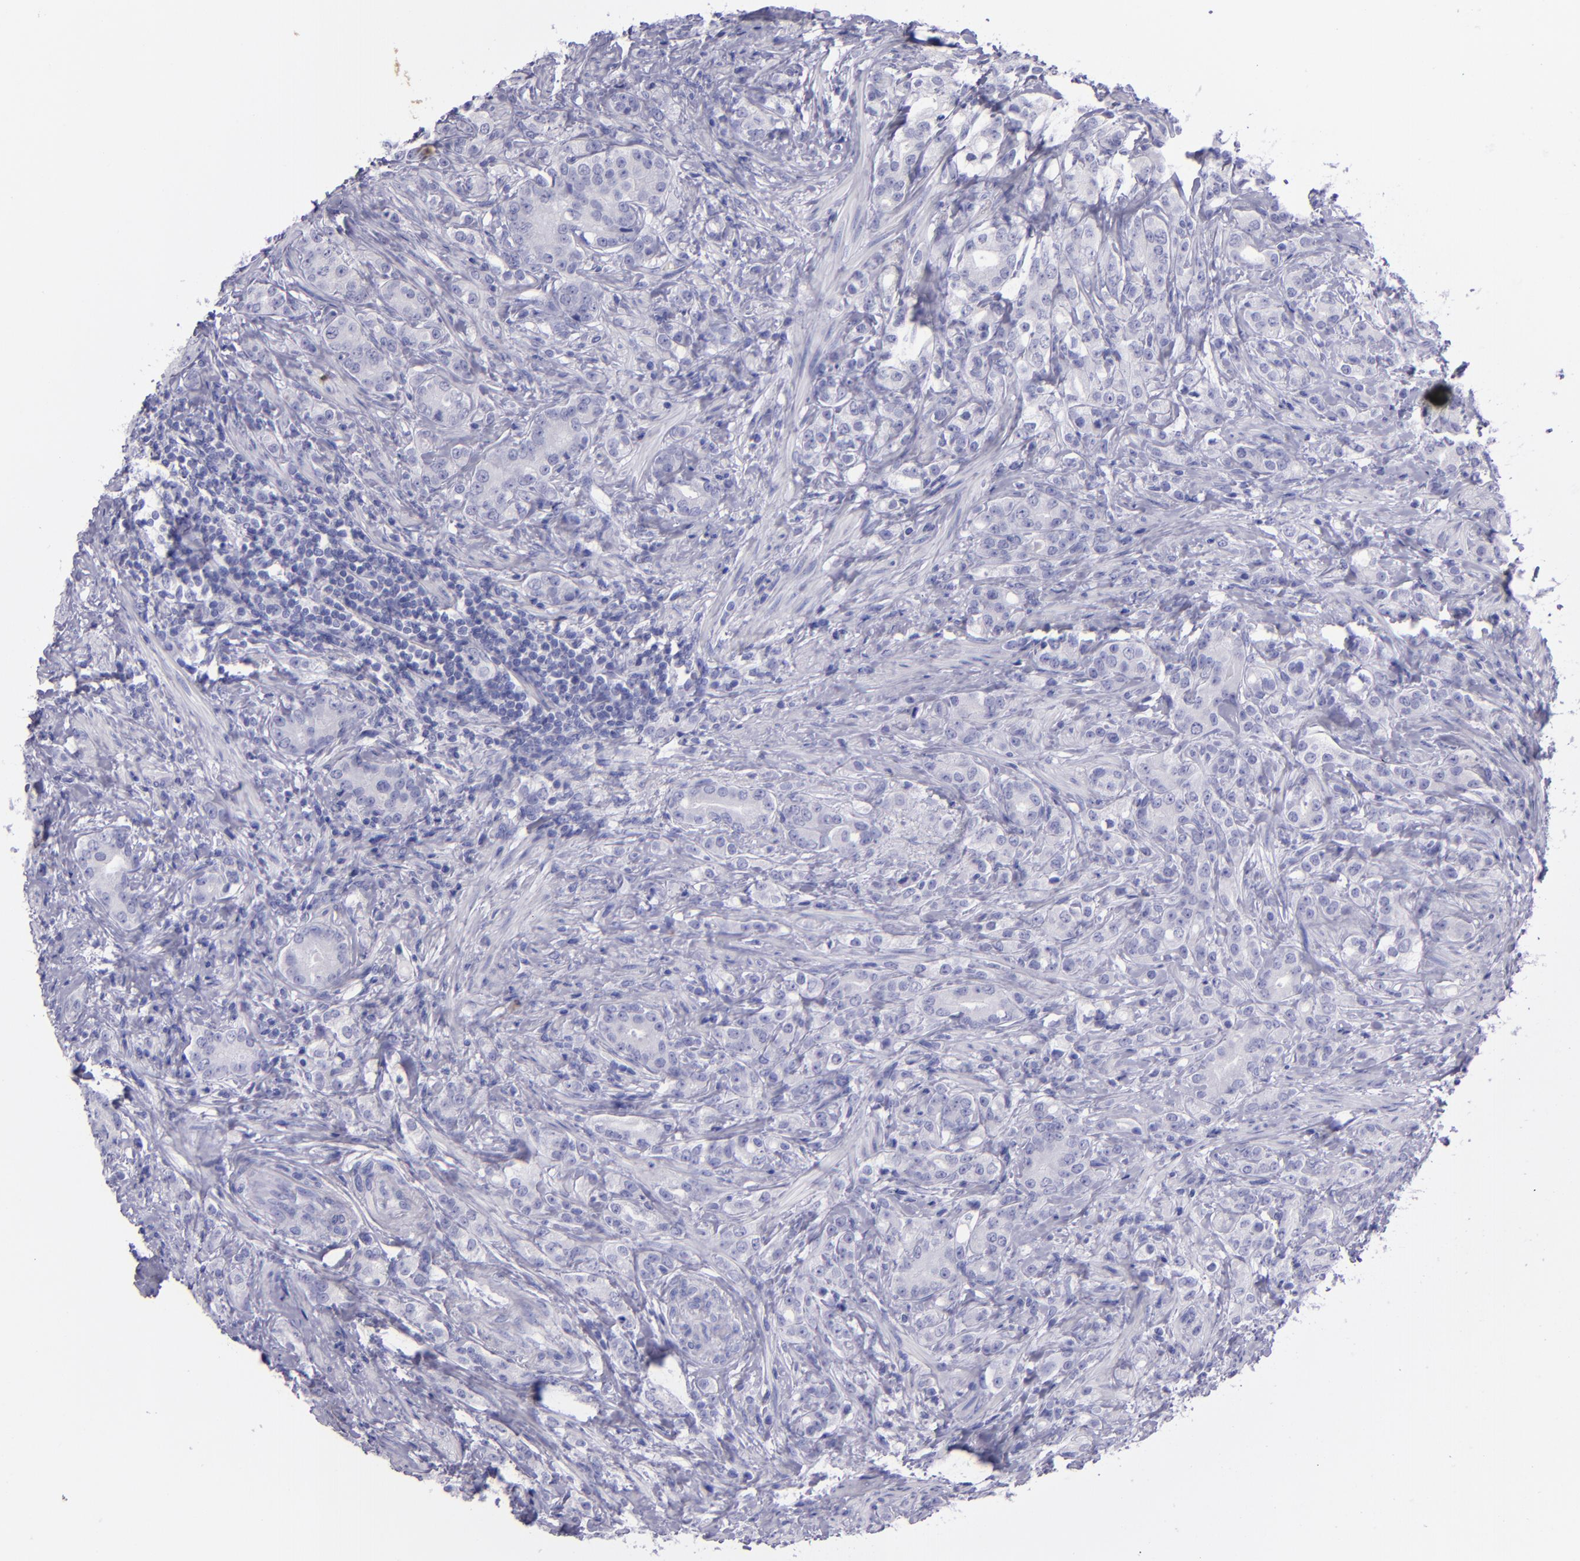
{"staining": {"intensity": "negative", "quantity": "none", "location": "none"}, "tissue": "prostate cancer", "cell_type": "Tumor cells", "image_type": "cancer", "snomed": [{"axis": "morphology", "description": "Adenocarcinoma, Medium grade"}, {"axis": "topography", "description": "Prostate"}], "caption": "Immunohistochemistry (IHC) of prostate cancer (adenocarcinoma (medium-grade)) displays no expression in tumor cells. (DAB (3,3'-diaminobenzidine) immunohistochemistry visualized using brightfield microscopy, high magnification).", "gene": "TNNT3", "patient": {"sex": "male", "age": 59}}